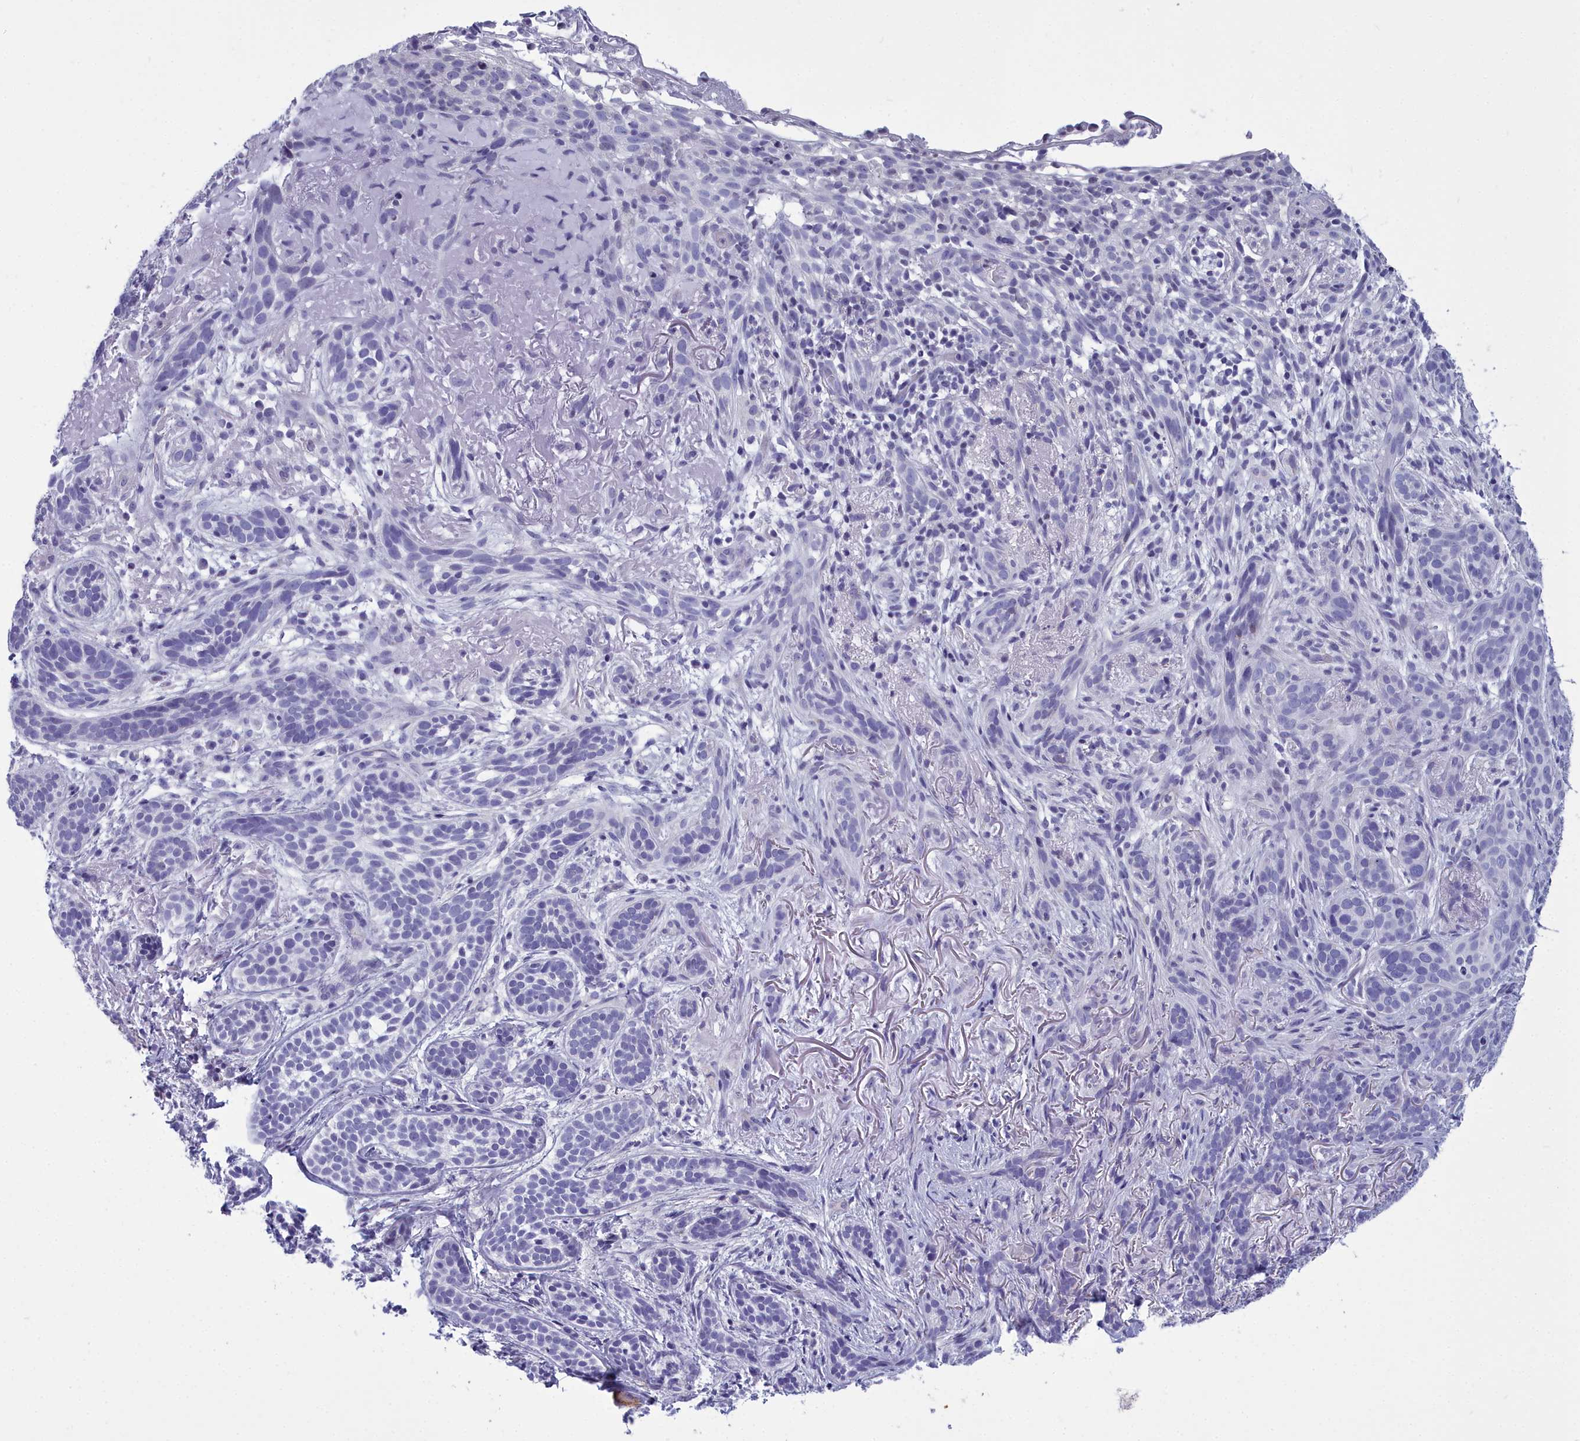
{"staining": {"intensity": "negative", "quantity": "none", "location": "none"}, "tissue": "skin cancer", "cell_type": "Tumor cells", "image_type": "cancer", "snomed": [{"axis": "morphology", "description": "Basal cell carcinoma"}, {"axis": "topography", "description": "Skin"}], "caption": "Tumor cells show no significant positivity in skin basal cell carcinoma. Nuclei are stained in blue.", "gene": "MAP6", "patient": {"sex": "male", "age": 71}}